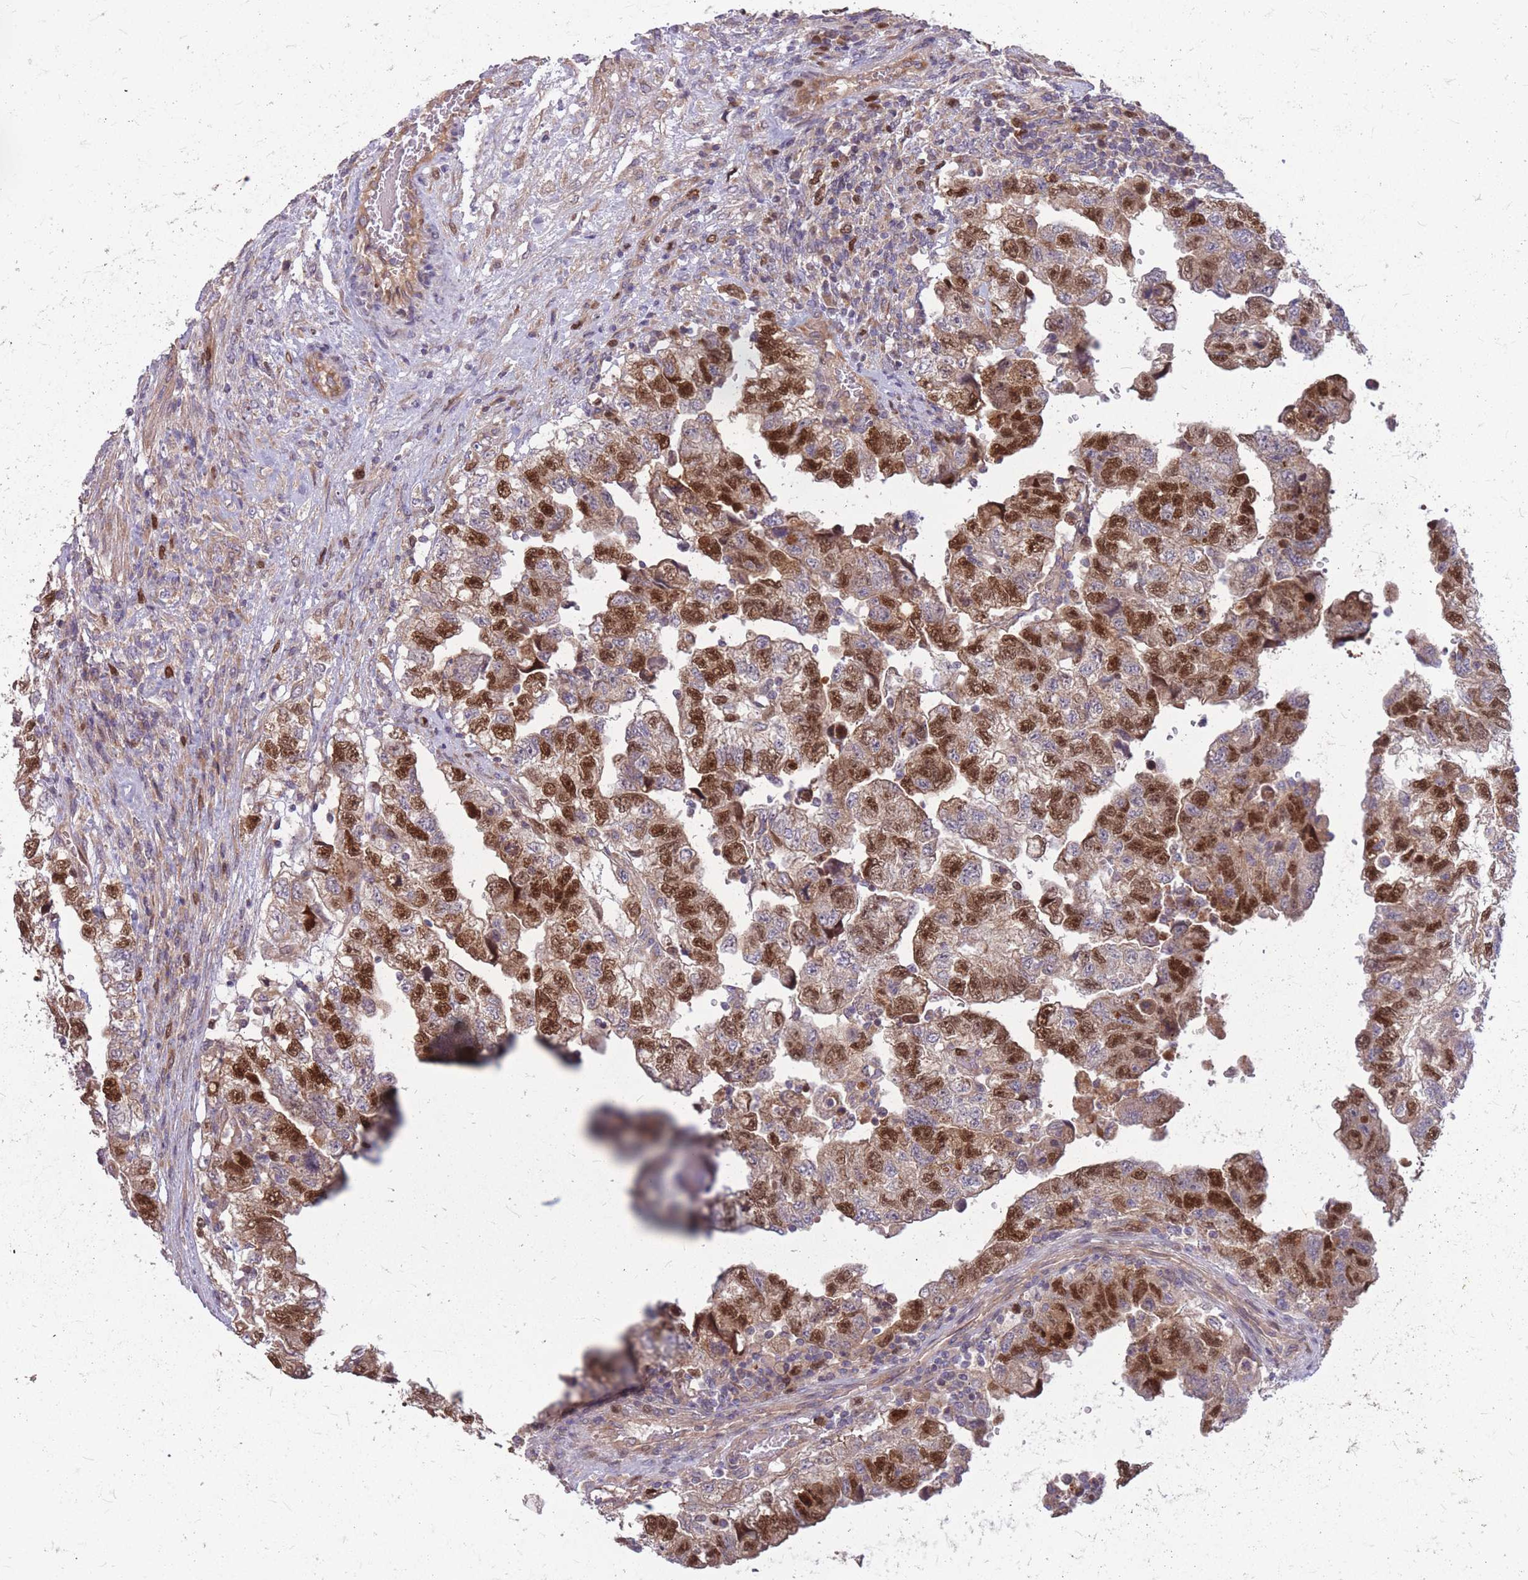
{"staining": {"intensity": "strong", "quantity": "25%-75%", "location": "nuclear"}, "tissue": "testis cancer", "cell_type": "Tumor cells", "image_type": "cancer", "snomed": [{"axis": "morphology", "description": "Carcinoma, Embryonal, NOS"}, {"axis": "topography", "description": "Testis"}], "caption": "This is a photomicrograph of immunohistochemistry (IHC) staining of testis cancer, which shows strong positivity in the nuclear of tumor cells.", "gene": "GMNN", "patient": {"sex": "male", "age": 36}}